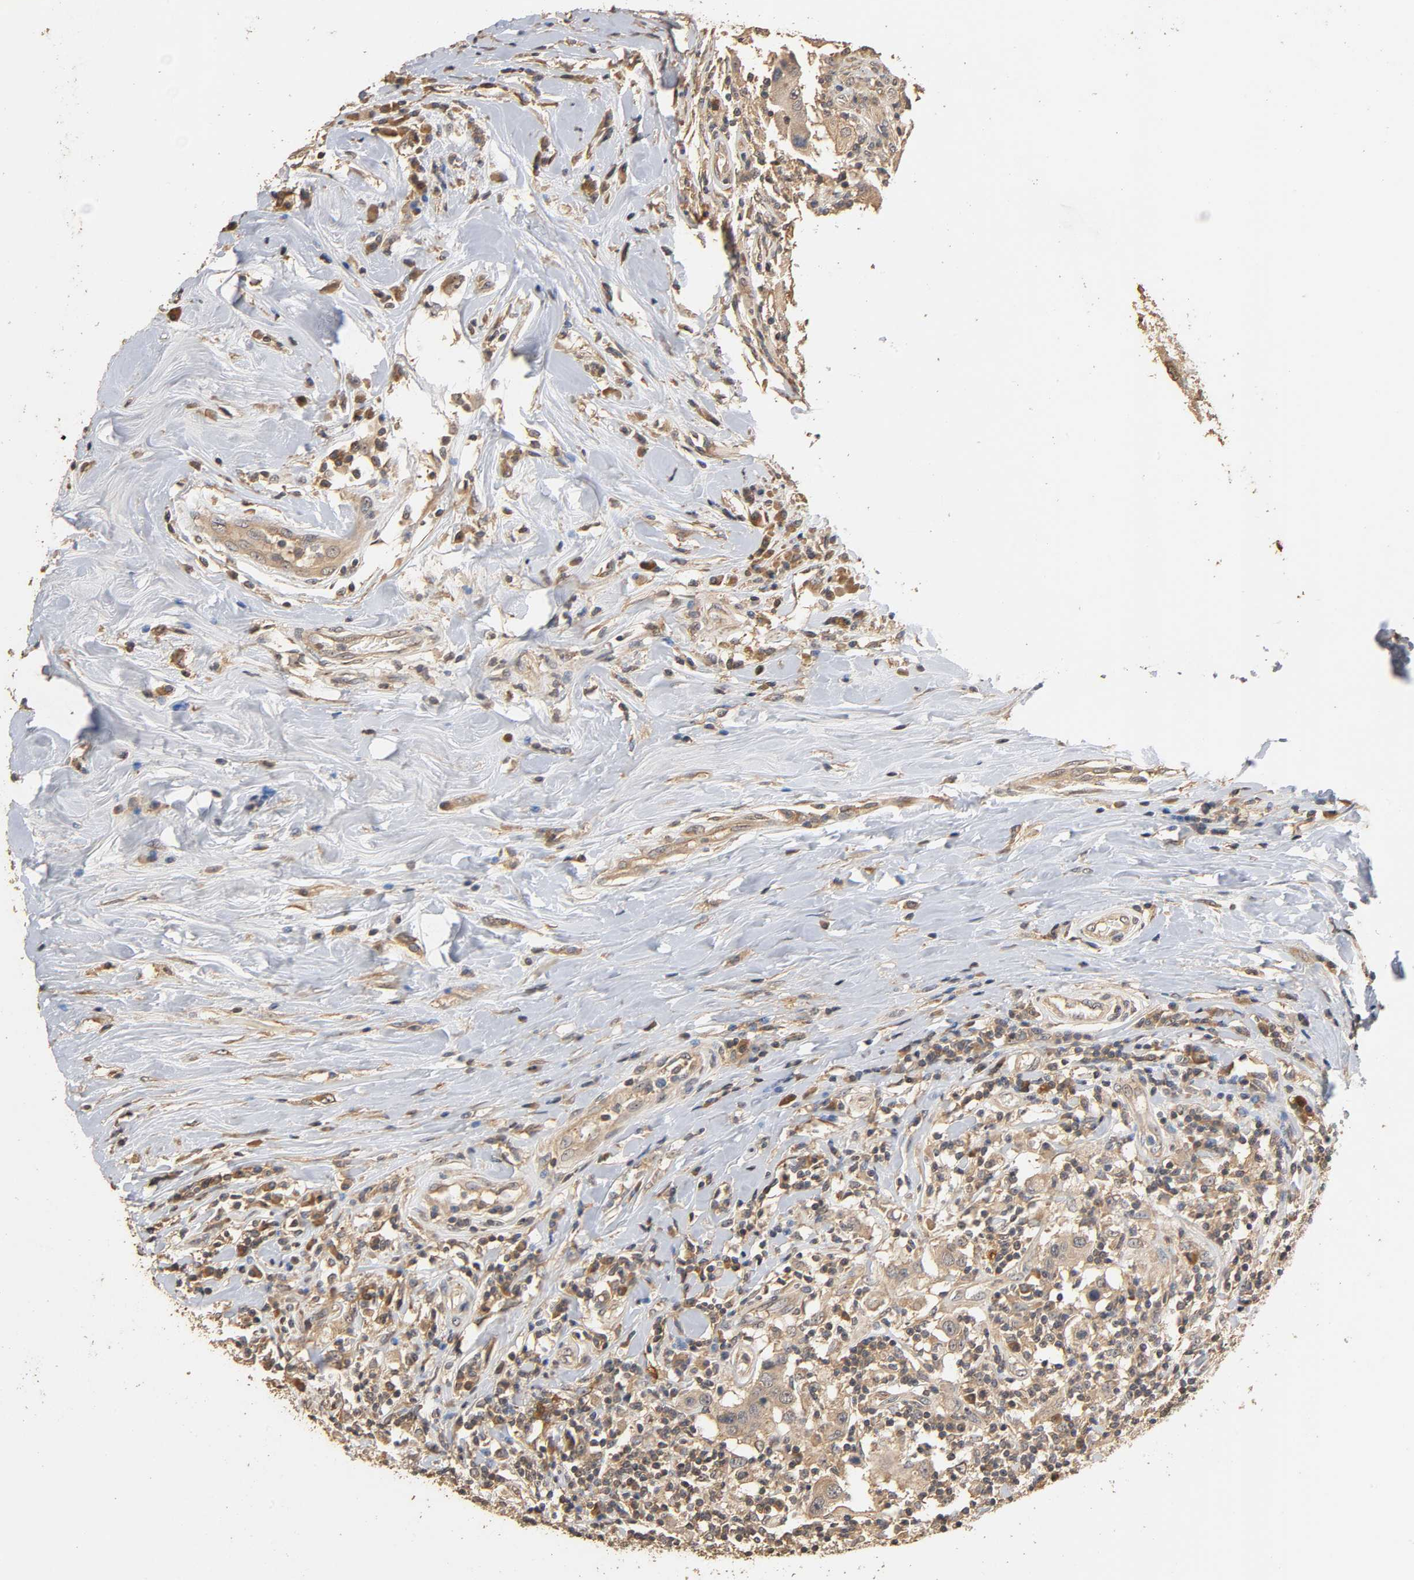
{"staining": {"intensity": "moderate", "quantity": ">75%", "location": "cytoplasmic/membranous"}, "tissue": "breast cancer", "cell_type": "Tumor cells", "image_type": "cancer", "snomed": [{"axis": "morphology", "description": "Duct carcinoma"}, {"axis": "topography", "description": "Breast"}], "caption": "Immunohistochemistry (IHC) (DAB (3,3'-diaminobenzidine)) staining of breast intraductal carcinoma reveals moderate cytoplasmic/membranous protein expression in about >75% of tumor cells. (Stains: DAB in brown, nuclei in blue, Microscopy: brightfield microscopy at high magnification).", "gene": "ARHGEF7", "patient": {"sex": "female", "age": 27}}